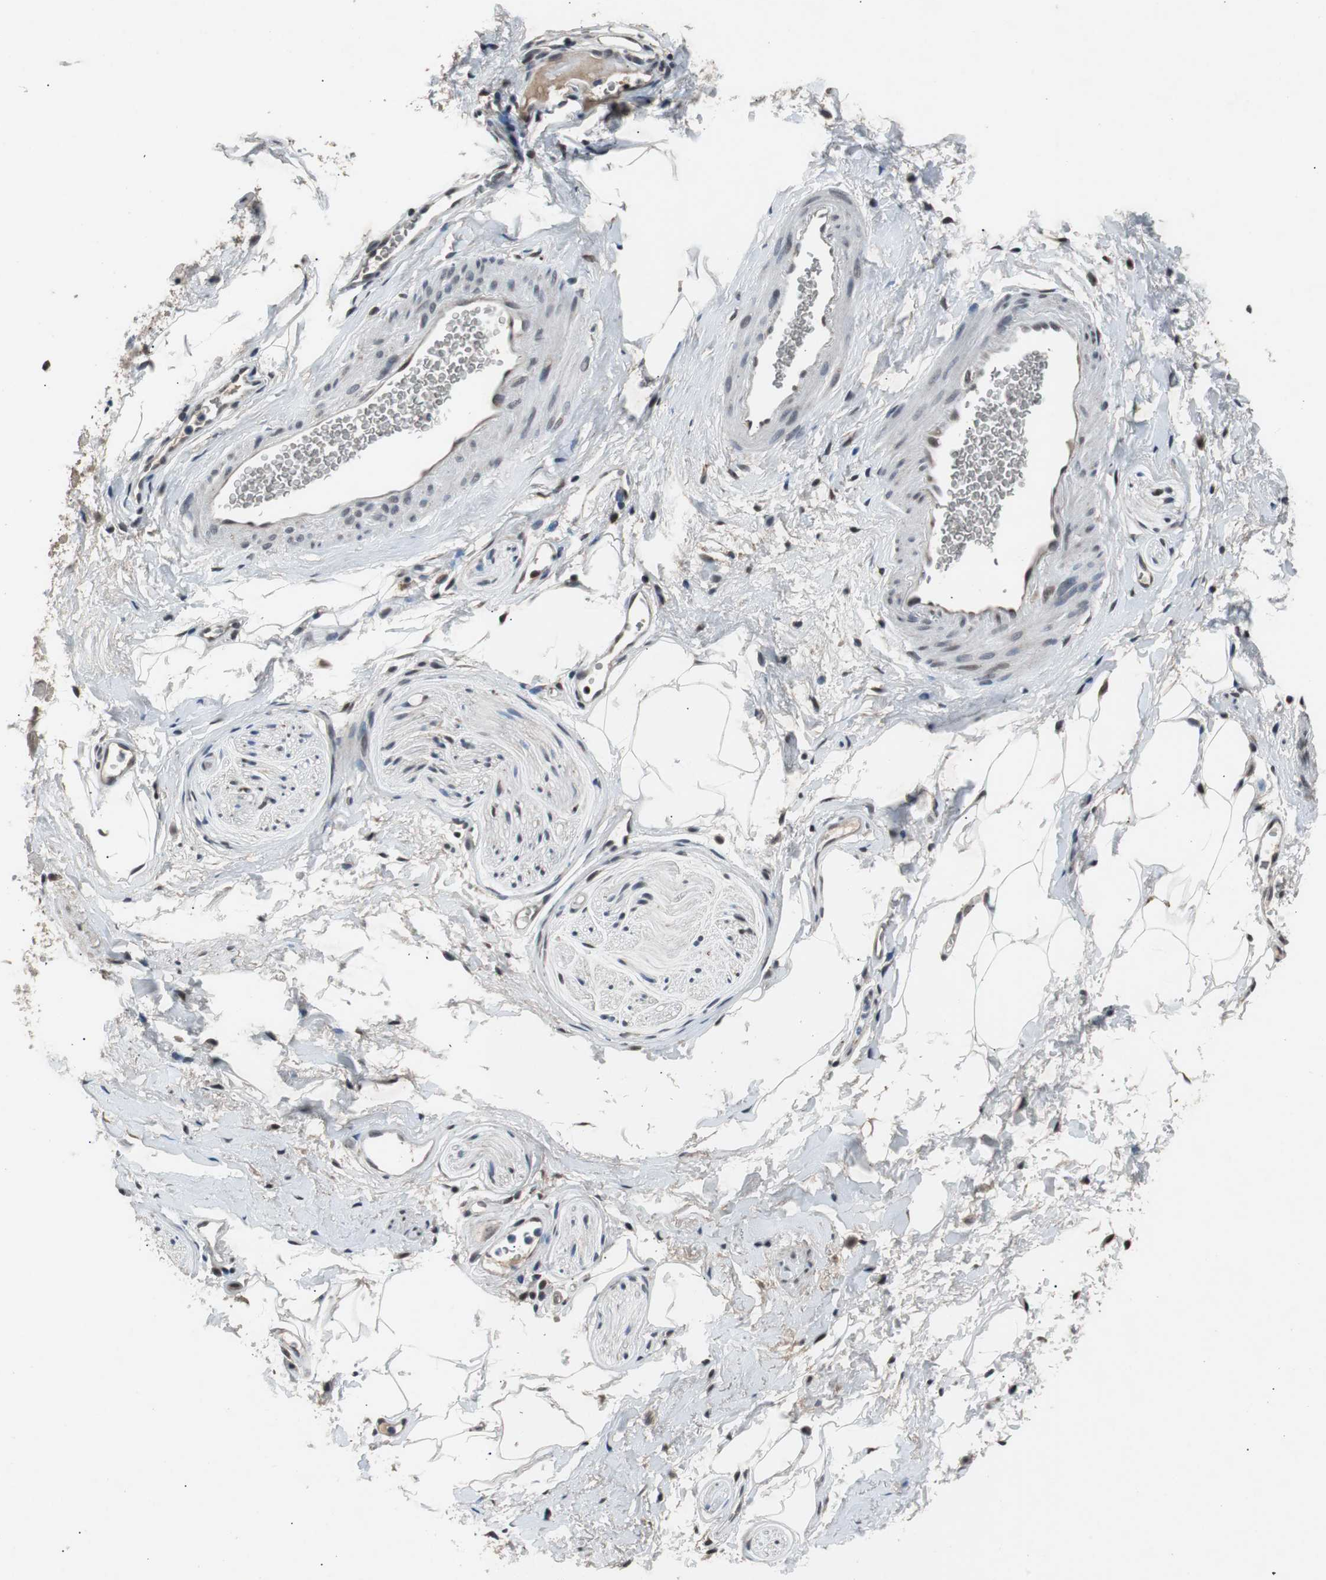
{"staining": {"intensity": "negative", "quantity": "none", "location": "none"}, "tissue": "adipose tissue", "cell_type": "Adipocytes", "image_type": "normal", "snomed": [{"axis": "morphology", "description": "Normal tissue, NOS"}, {"axis": "topography", "description": "Soft tissue"}, {"axis": "topography", "description": "Peripheral nerve tissue"}], "caption": "The IHC image has no significant staining in adipocytes of adipose tissue.", "gene": "USP28", "patient": {"sex": "female", "age": 71}}